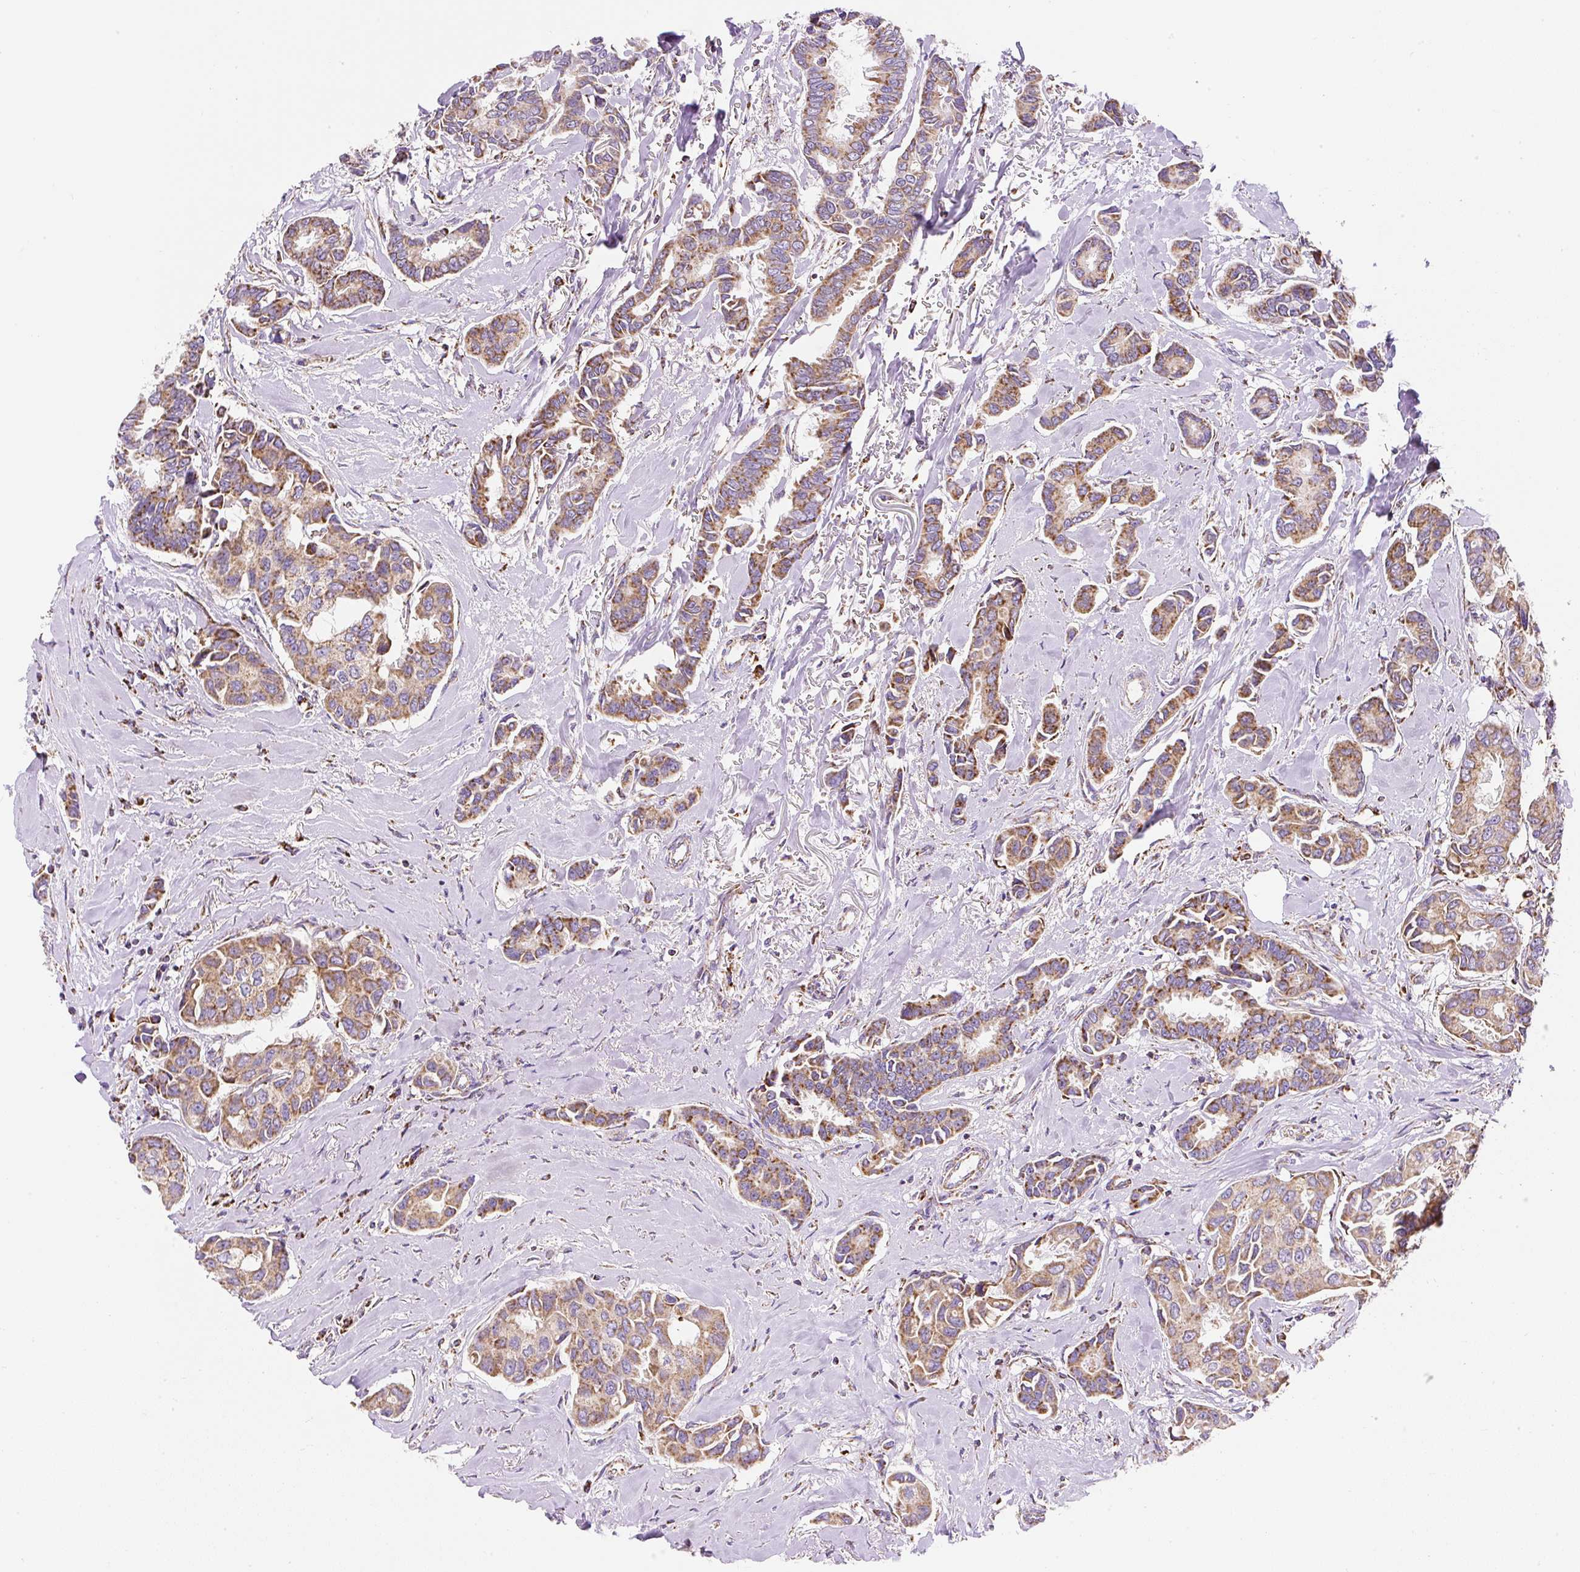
{"staining": {"intensity": "moderate", "quantity": ">75%", "location": "cytoplasmic/membranous"}, "tissue": "breast cancer", "cell_type": "Tumor cells", "image_type": "cancer", "snomed": [{"axis": "morphology", "description": "Duct carcinoma"}, {"axis": "topography", "description": "Breast"}], "caption": "The micrograph displays a brown stain indicating the presence of a protein in the cytoplasmic/membranous of tumor cells in breast cancer (intraductal carcinoma).", "gene": "DAAM2", "patient": {"sex": "female", "age": 73}}